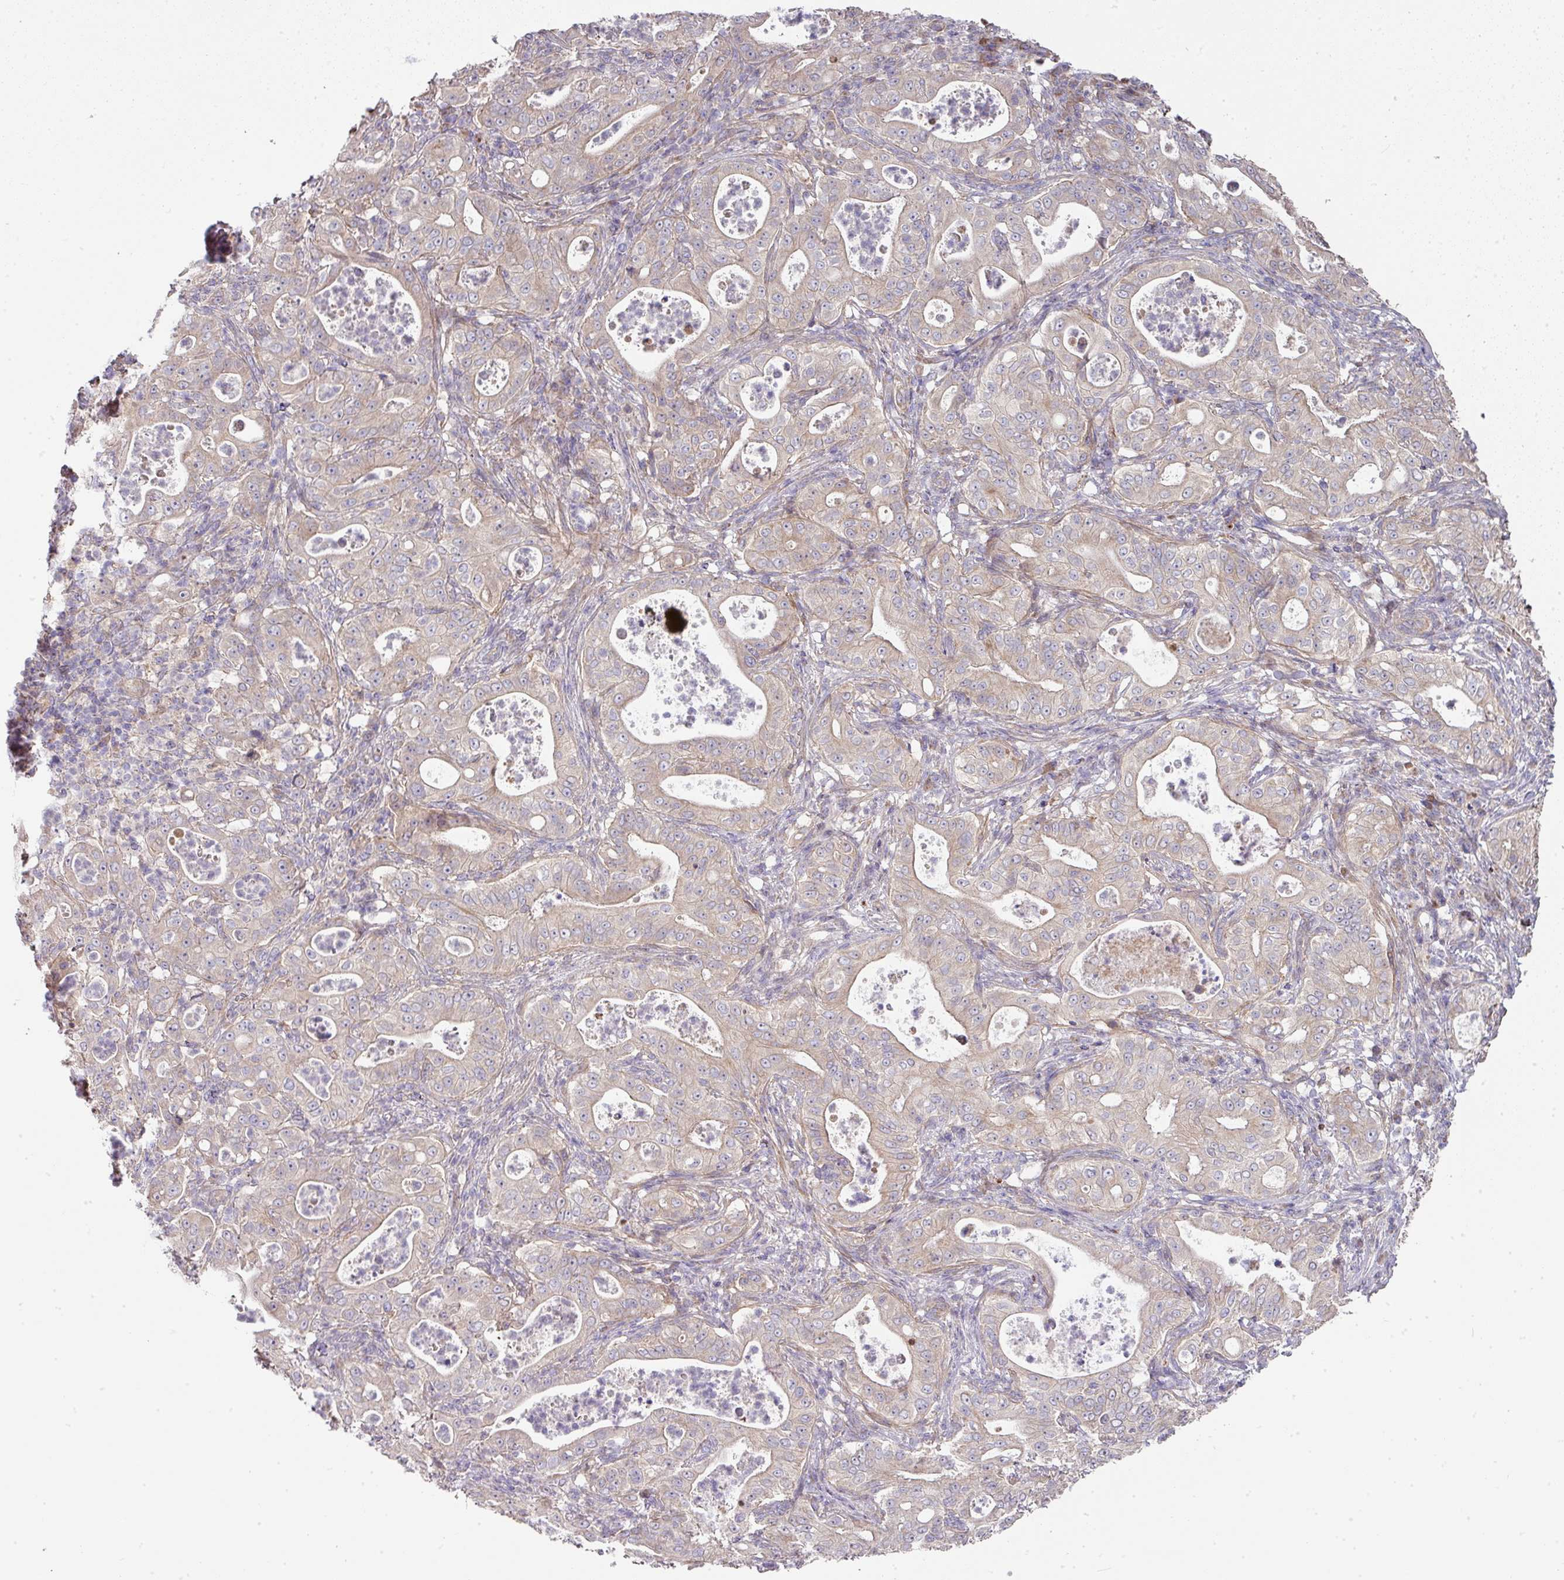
{"staining": {"intensity": "weak", "quantity": "<25%", "location": "cytoplasmic/membranous"}, "tissue": "pancreatic cancer", "cell_type": "Tumor cells", "image_type": "cancer", "snomed": [{"axis": "morphology", "description": "Adenocarcinoma, NOS"}, {"axis": "topography", "description": "Pancreas"}], "caption": "Adenocarcinoma (pancreatic) was stained to show a protein in brown. There is no significant staining in tumor cells. (DAB IHC visualized using brightfield microscopy, high magnification).", "gene": "STK35", "patient": {"sex": "male", "age": 71}}